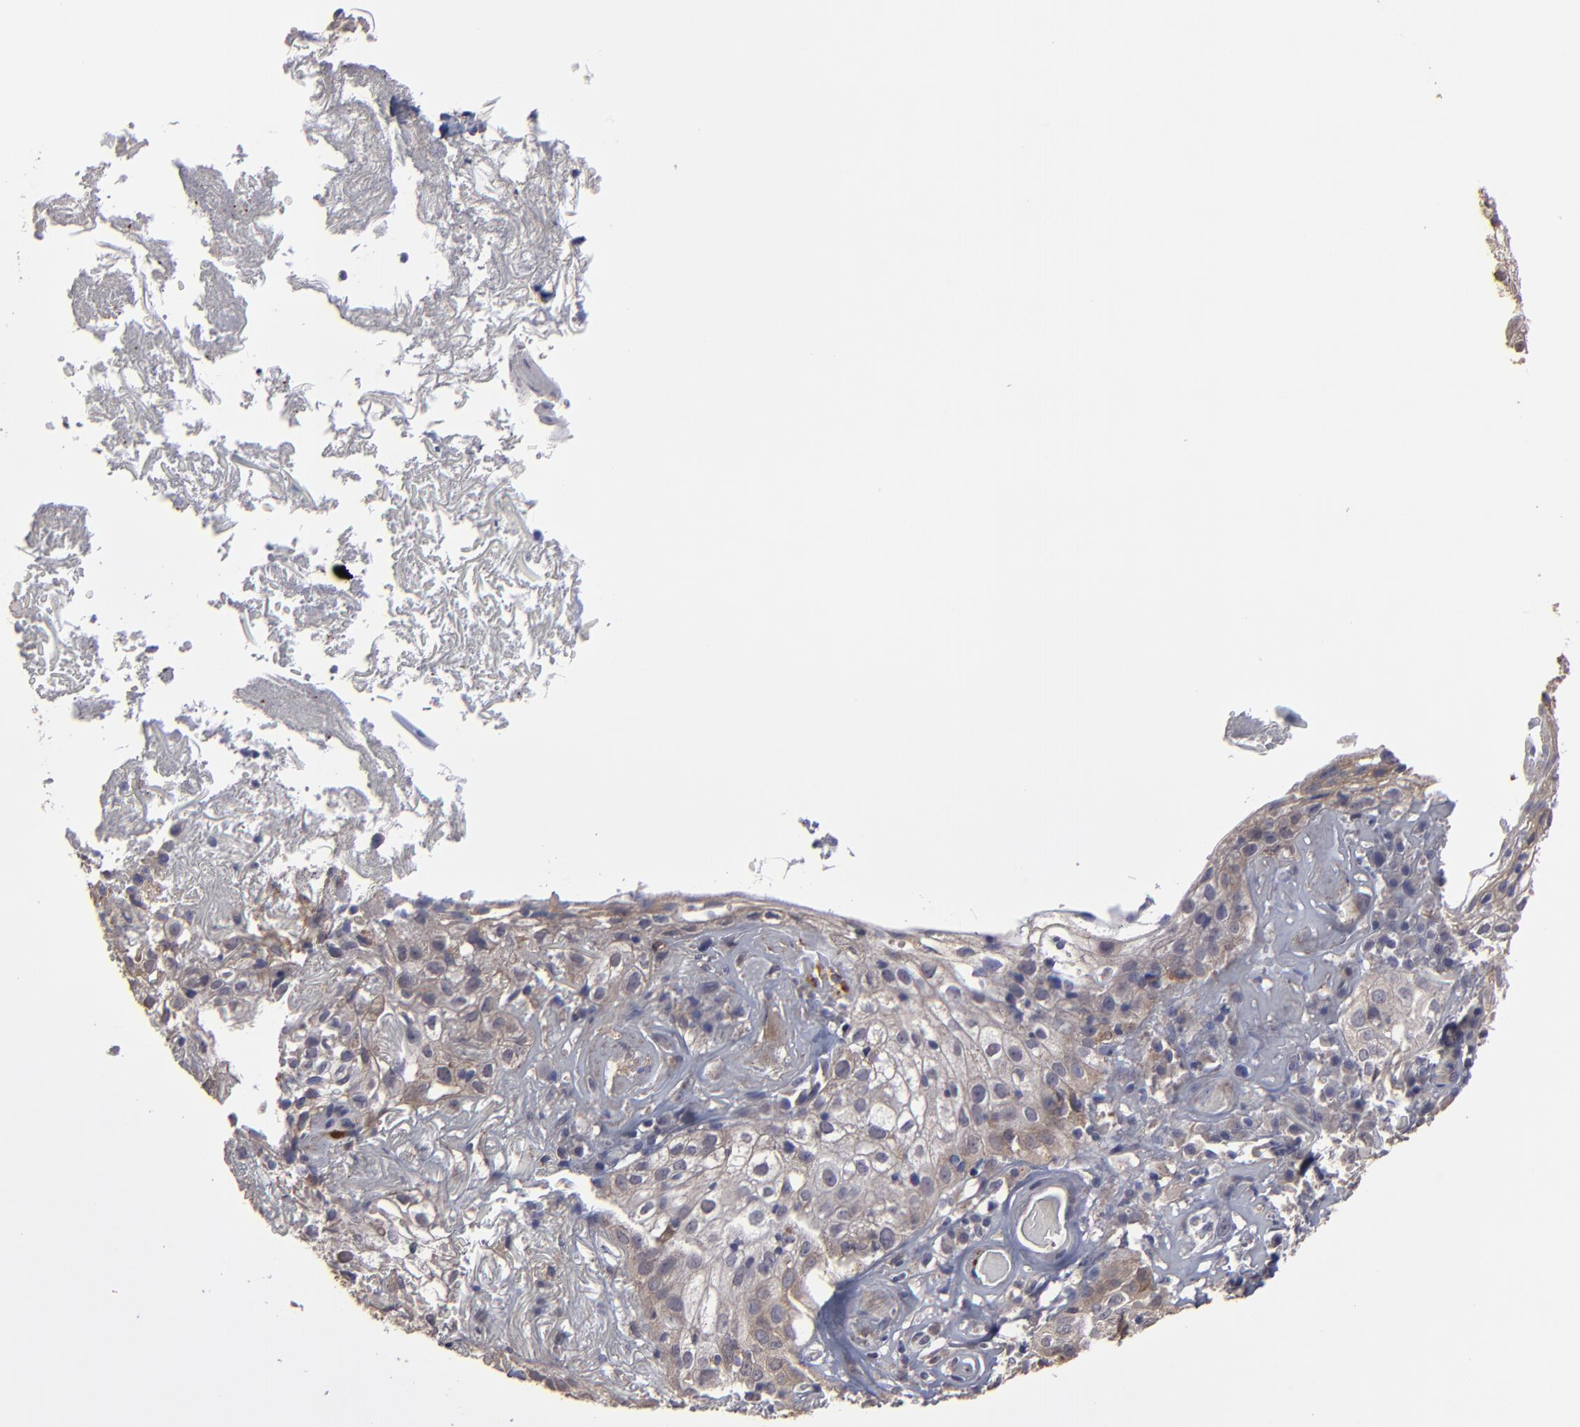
{"staining": {"intensity": "weak", "quantity": "<25%", "location": "cytoplasmic/membranous"}, "tissue": "skin cancer", "cell_type": "Tumor cells", "image_type": "cancer", "snomed": [{"axis": "morphology", "description": "Squamous cell carcinoma, NOS"}, {"axis": "topography", "description": "Skin"}], "caption": "Tumor cells are negative for brown protein staining in squamous cell carcinoma (skin).", "gene": "ITGB5", "patient": {"sex": "male", "age": 65}}